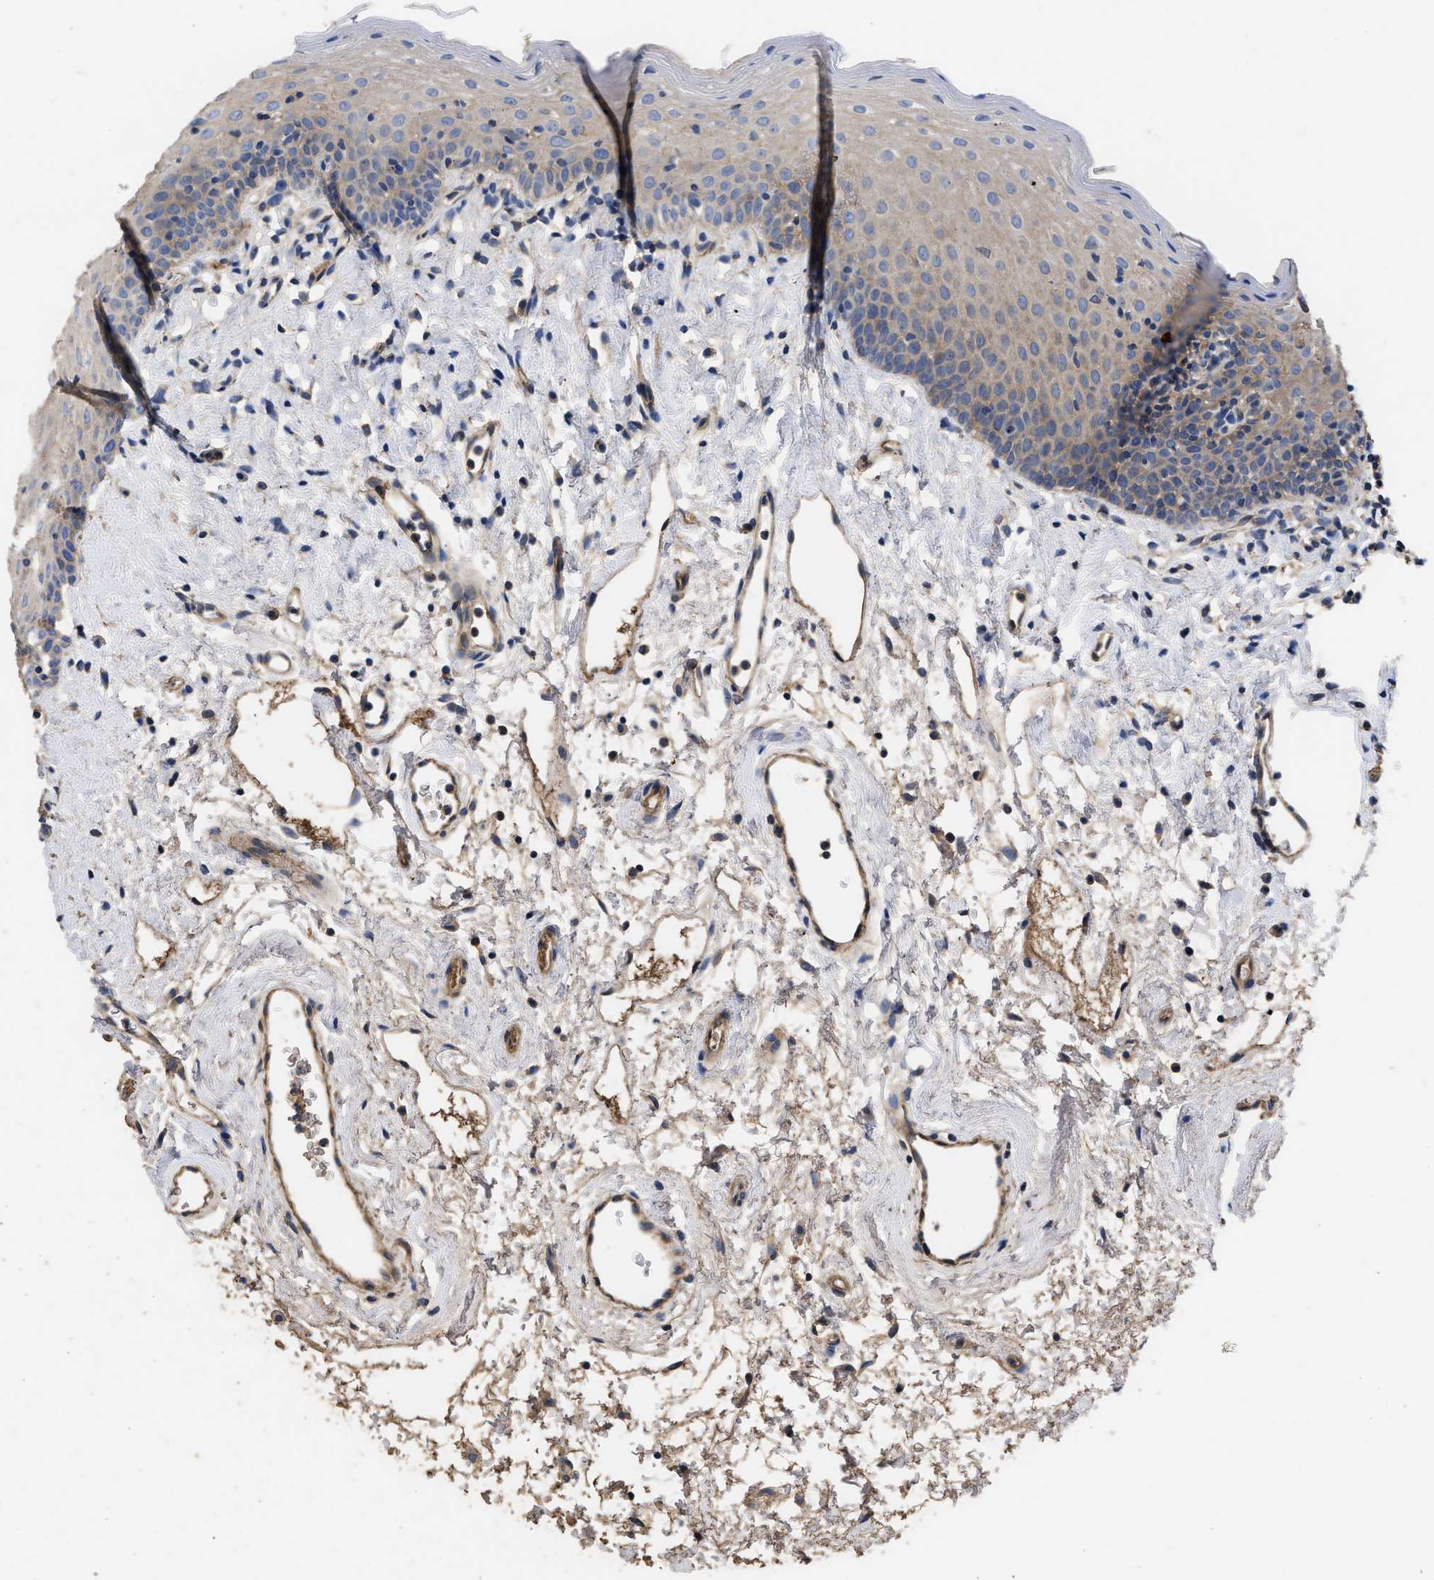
{"staining": {"intensity": "moderate", "quantity": "<25%", "location": "cytoplasmic/membranous"}, "tissue": "oral mucosa", "cell_type": "Squamous epithelial cells", "image_type": "normal", "snomed": [{"axis": "morphology", "description": "Normal tissue, NOS"}, {"axis": "topography", "description": "Oral tissue"}], "caption": "Brown immunohistochemical staining in benign human oral mucosa shows moderate cytoplasmic/membranous positivity in about <25% of squamous epithelial cells. The staining was performed using DAB (3,3'-diaminobenzidine) to visualize the protein expression in brown, while the nuclei were stained in blue with hematoxylin (Magnification: 20x).", "gene": "USP4", "patient": {"sex": "male", "age": 66}}